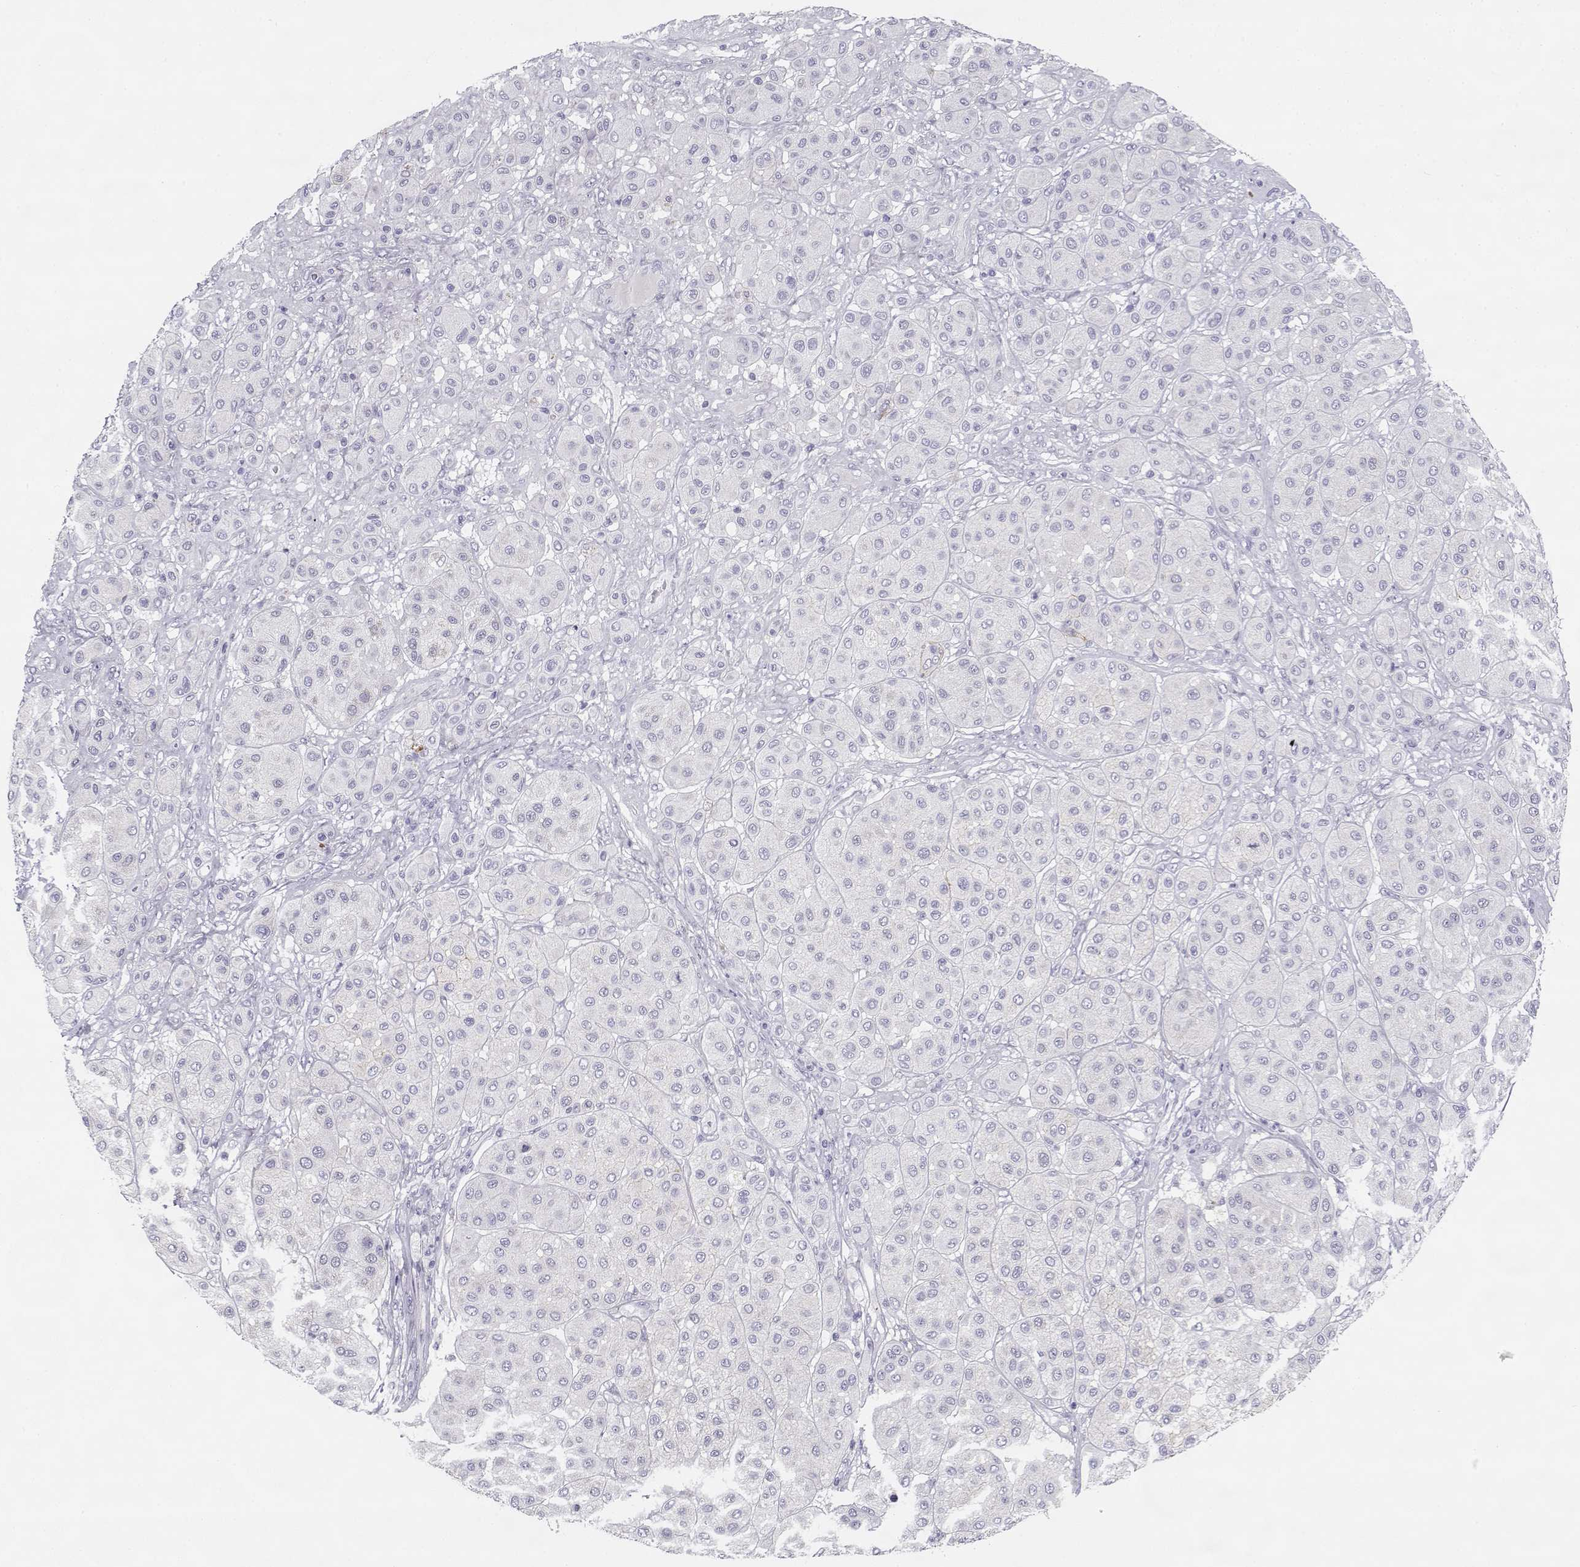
{"staining": {"intensity": "negative", "quantity": "none", "location": "none"}, "tissue": "melanoma", "cell_type": "Tumor cells", "image_type": "cancer", "snomed": [{"axis": "morphology", "description": "Malignant melanoma, Metastatic site"}, {"axis": "topography", "description": "Smooth muscle"}], "caption": "Immunohistochemical staining of melanoma shows no significant positivity in tumor cells.", "gene": "CREB3L3", "patient": {"sex": "male", "age": 41}}